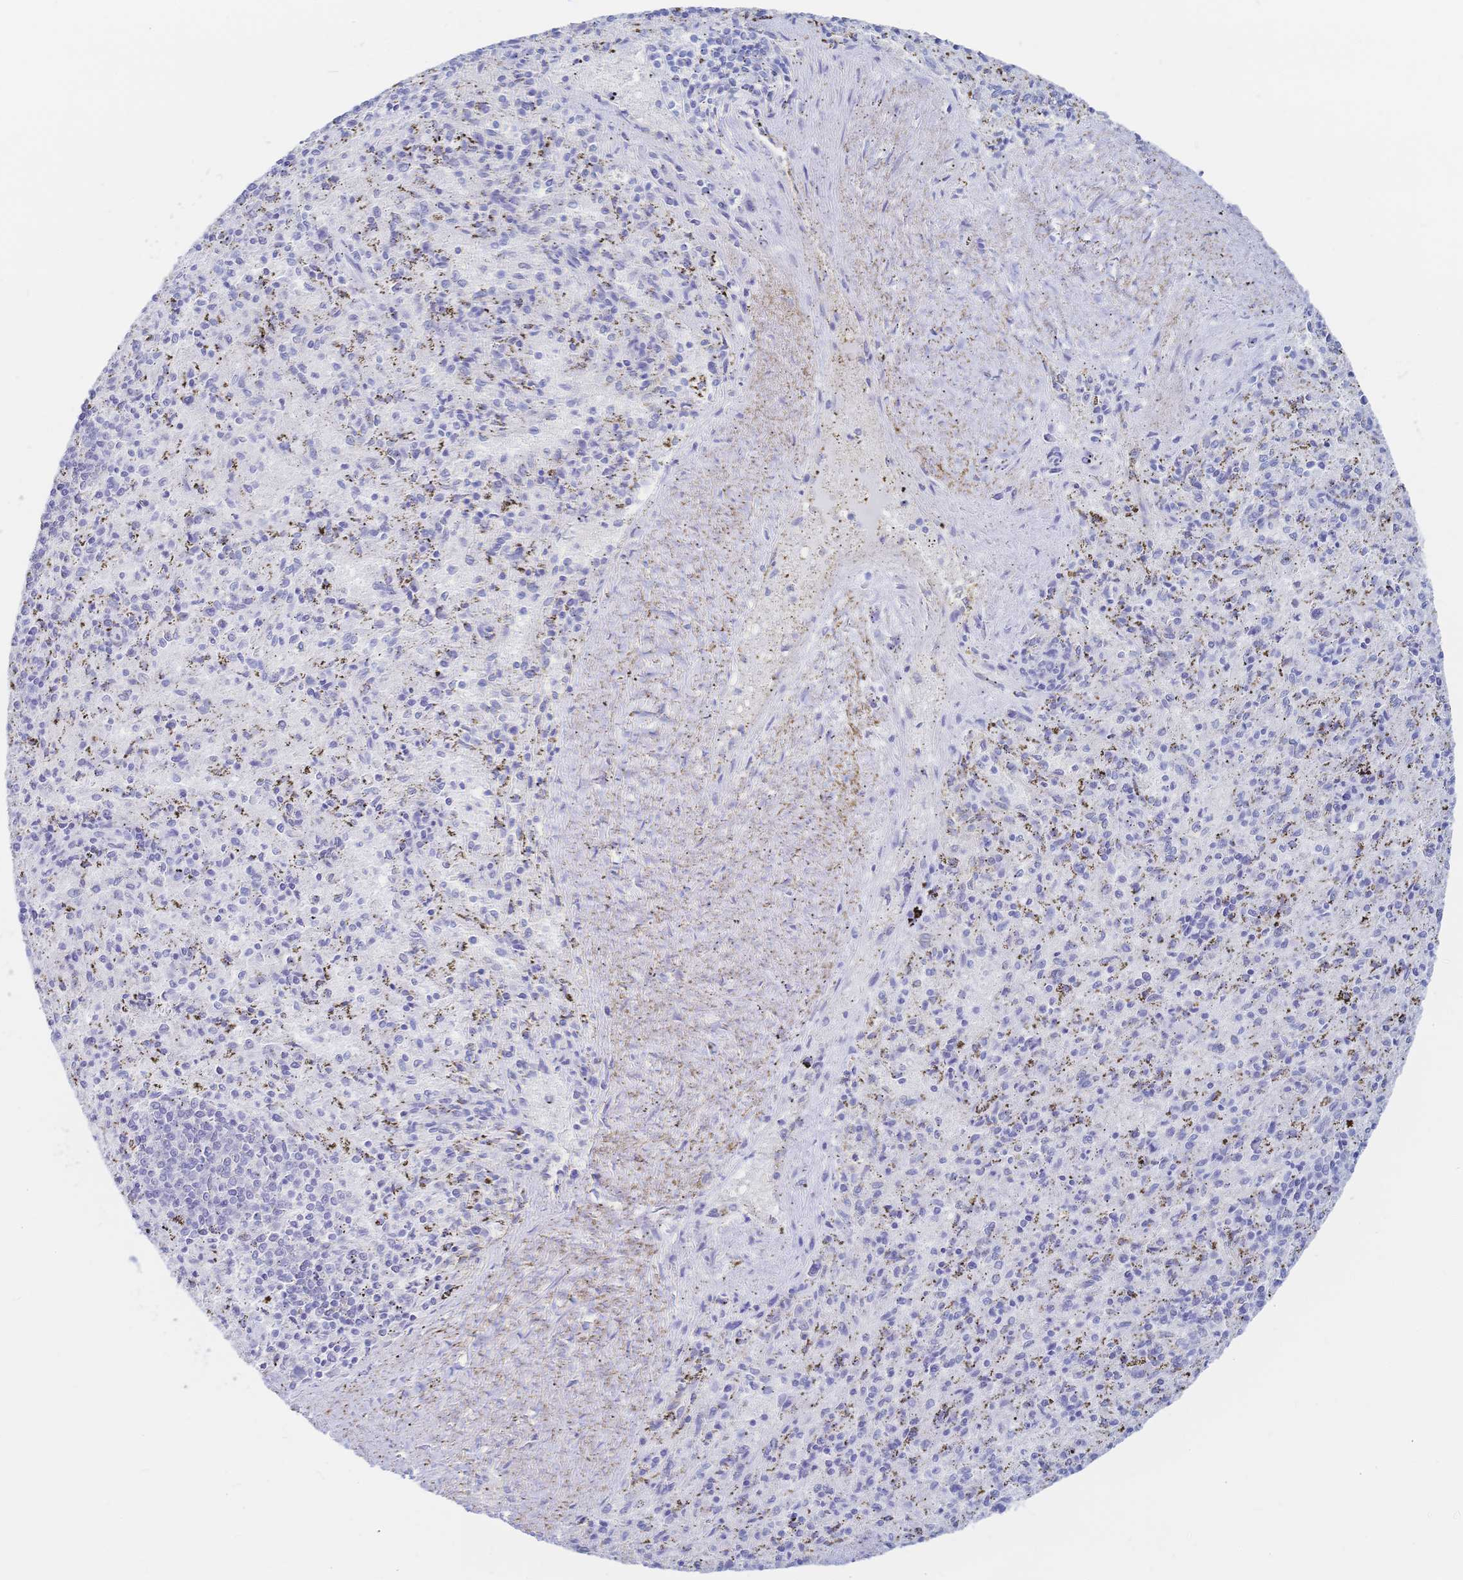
{"staining": {"intensity": "strong", "quantity": "<25%", "location": "cytoplasmic/membranous"}, "tissue": "spleen", "cell_type": "Cells in red pulp", "image_type": "normal", "snomed": [{"axis": "morphology", "description": "Normal tissue, NOS"}, {"axis": "topography", "description": "Spleen"}], "caption": "Spleen stained with immunohistochemistry shows strong cytoplasmic/membranous staining in approximately <25% of cells in red pulp.", "gene": "IL2RB", "patient": {"sex": "male", "age": 57}}